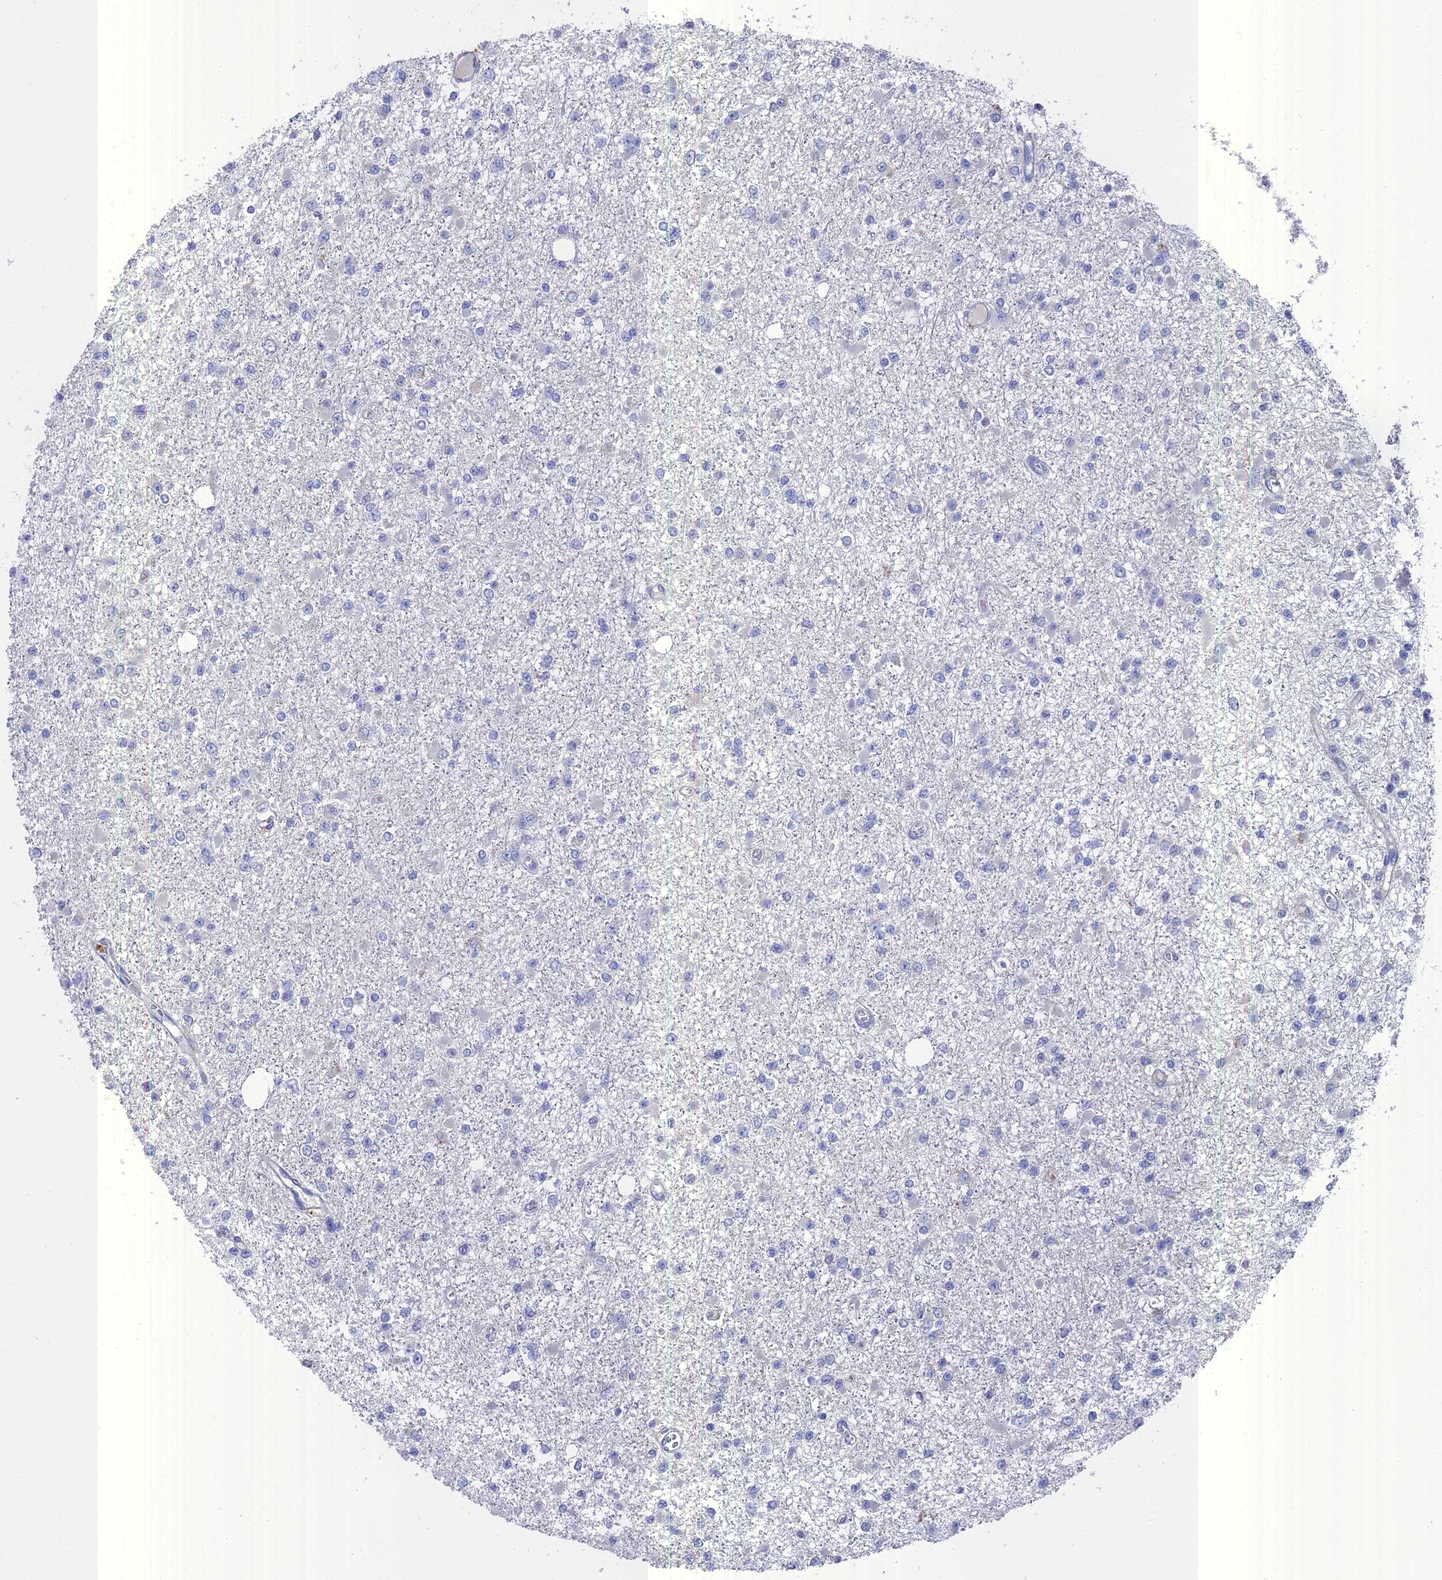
{"staining": {"intensity": "negative", "quantity": "none", "location": "none"}, "tissue": "glioma", "cell_type": "Tumor cells", "image_type": "cancer", "snomed": [{"axis": "morphology", "description": "Glioma, malignant, Low grade"}, {"axis": "topography", "description": "Brain"}], "caption": "Glioma was stained to show a protein in brown. There is no significant staining in tumor cells. (DAB (3,3'-diaminobenzidine) IHC, high magnification).", "gene": "NCF4", "patient": {"sex": "female", "age": 22}}